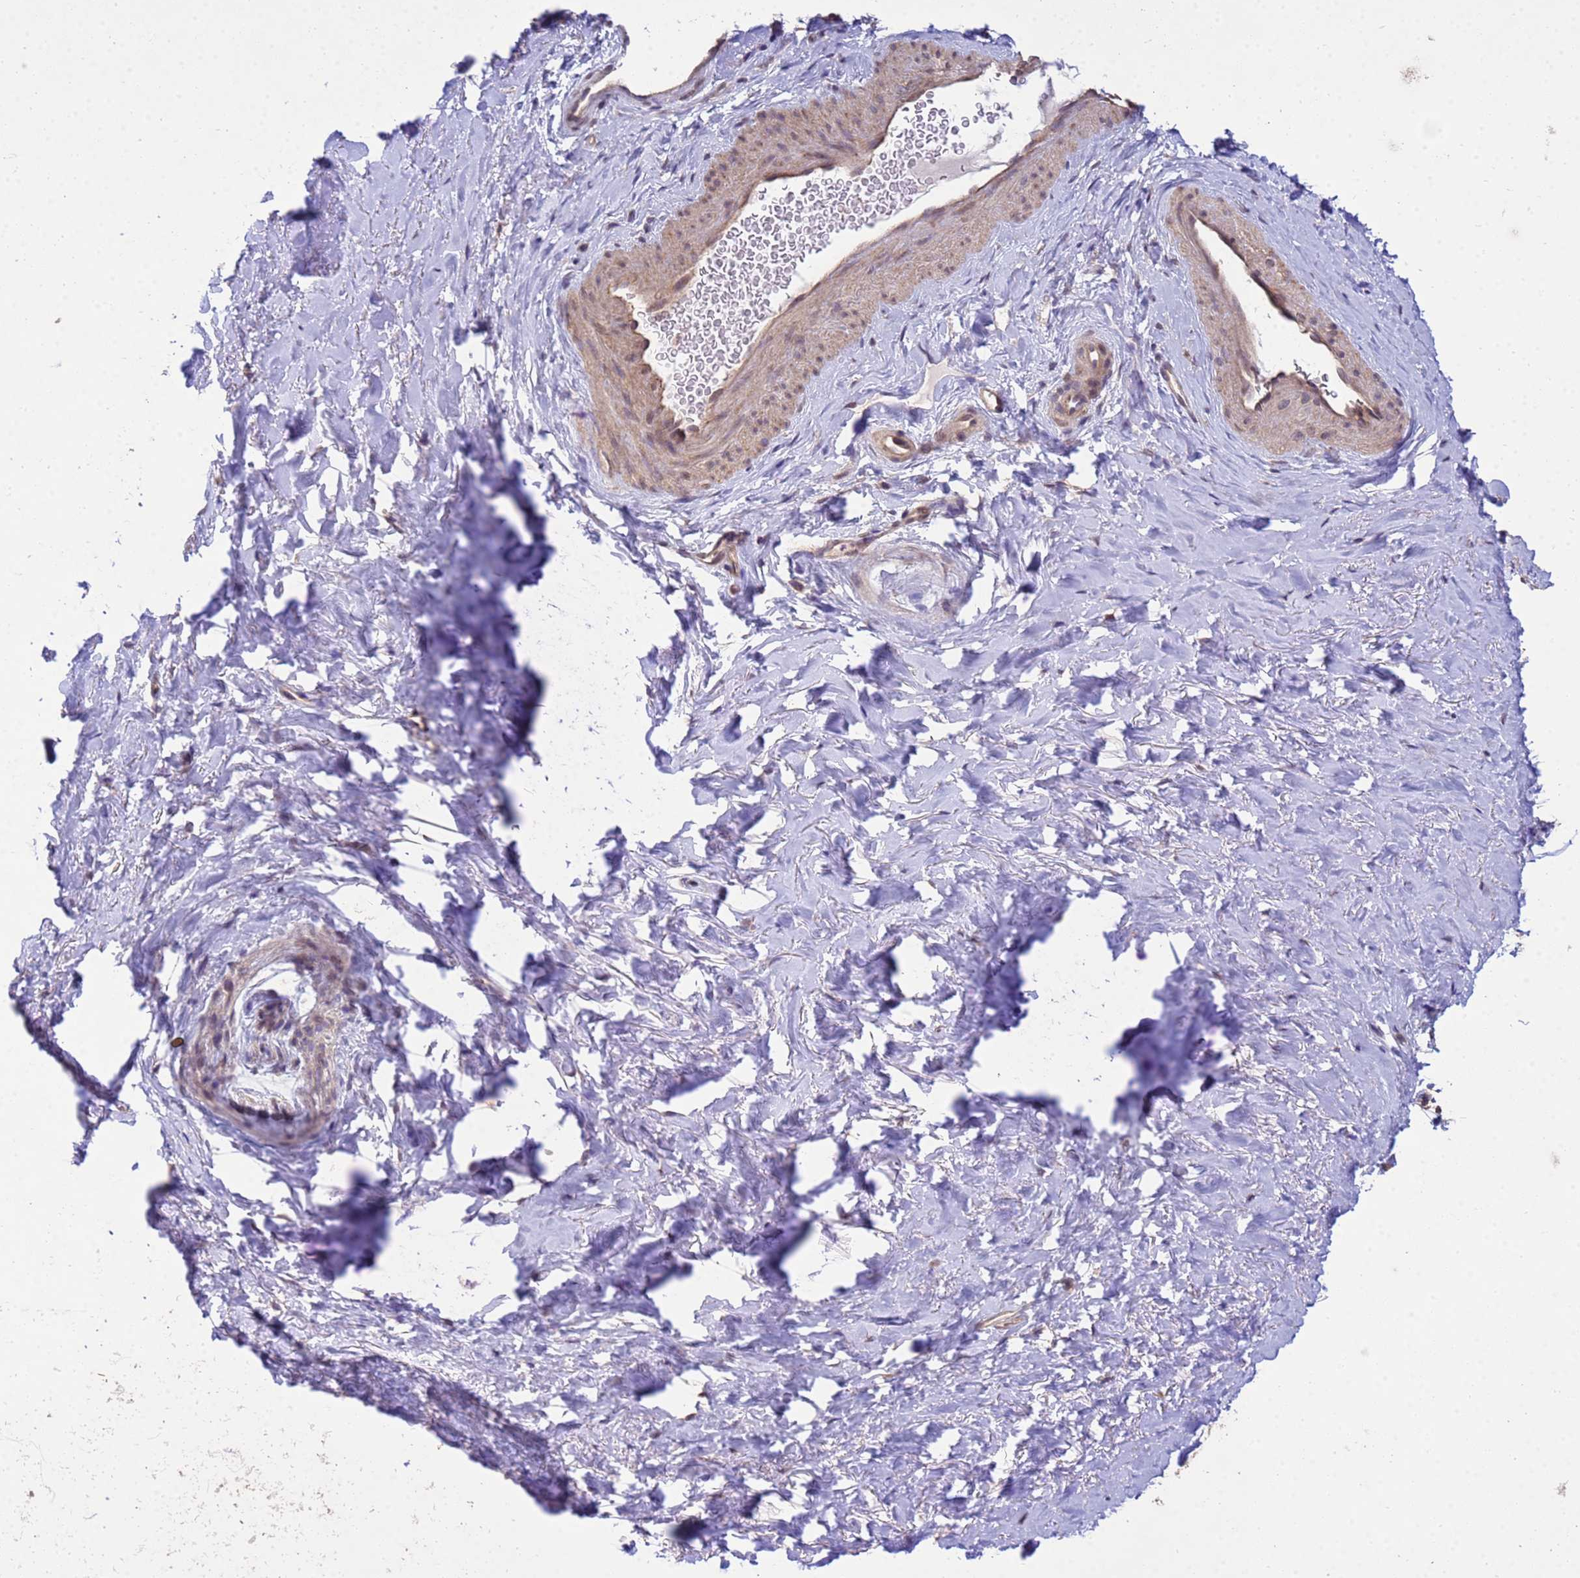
{"staining": {"intensity": "moderate", "quantity": "25%-75%", "location": "cytoplasmic/membranous"}, "tissue": "smooth muscle", "cell_type": "Smooth muscle cells", "image_type": "normal", "snomed": [{"axis": "morphology", "description": "Normal tissue, NOS"}, {"axis": "topography", "description": "Smooth muscle"}, {"axis": "topography", "description": "Peripheral nerve tissue"}], "caption": "Benign smooth muscle demonstrates moderate cytoplasmic/membranous positivity in approximately 25%-75% of smooth muscle cells.", "gene": "P2RX7", "patient": {"sex": "male", "age": 69}}